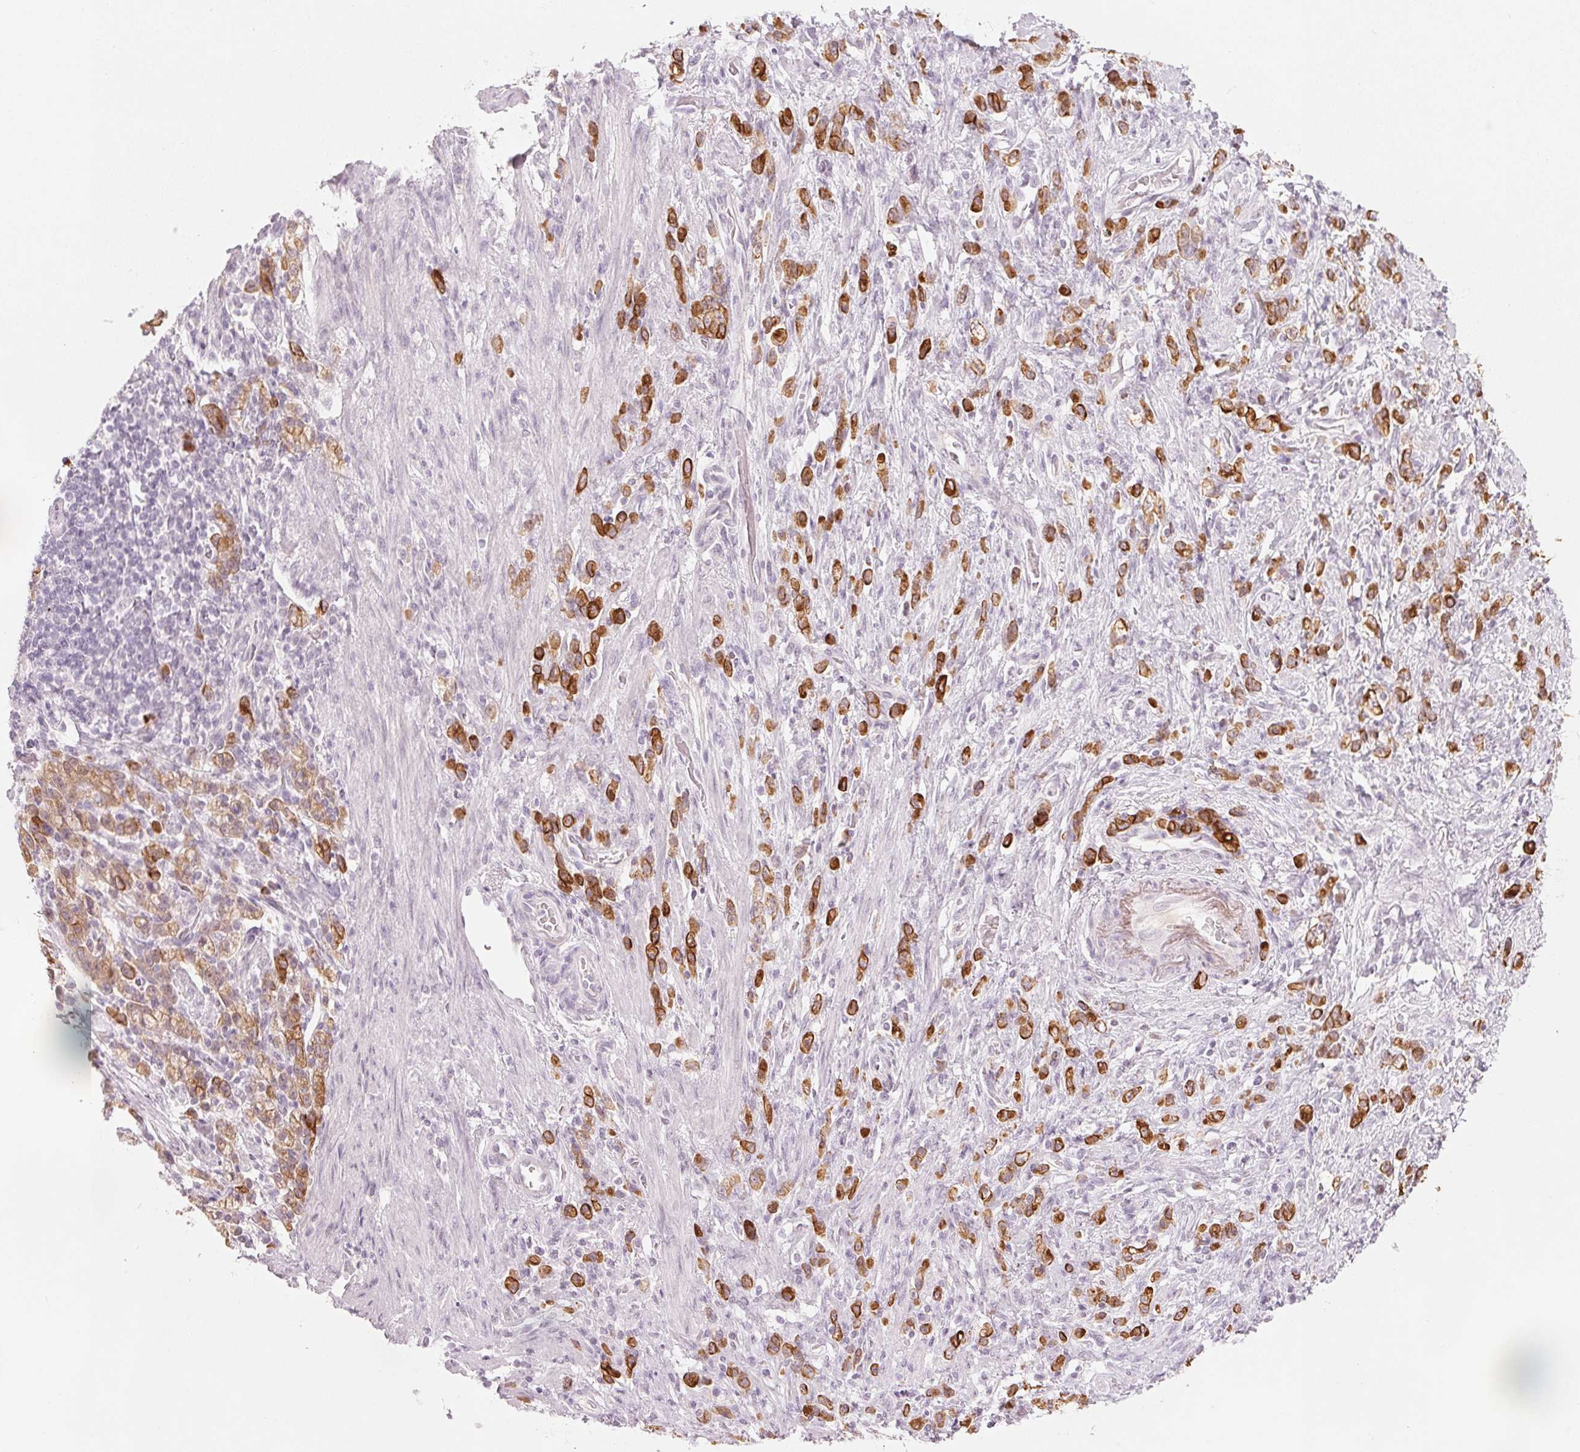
{"staining": {"intensity": "strong", "quantity": "25%-75%", "location": "cytoplasmic/membranous"}, "tissue": "stomach cancer", "cell_type": "Tumor cells", "image_type": "cancer", "snomed": [{"axis": "morphology", "description": "Adenocarcinoma, NOS"}, {"axis": "topography", "description": "Stomach"}], "caption": "Tumor cells show high levels of strong cytoplasmic/membranous expression in about 25%-75% of cells in human adenocarcinoma (stomach).", "gene": "SCTR", "patient": {"sex": "male", "age": 77}}